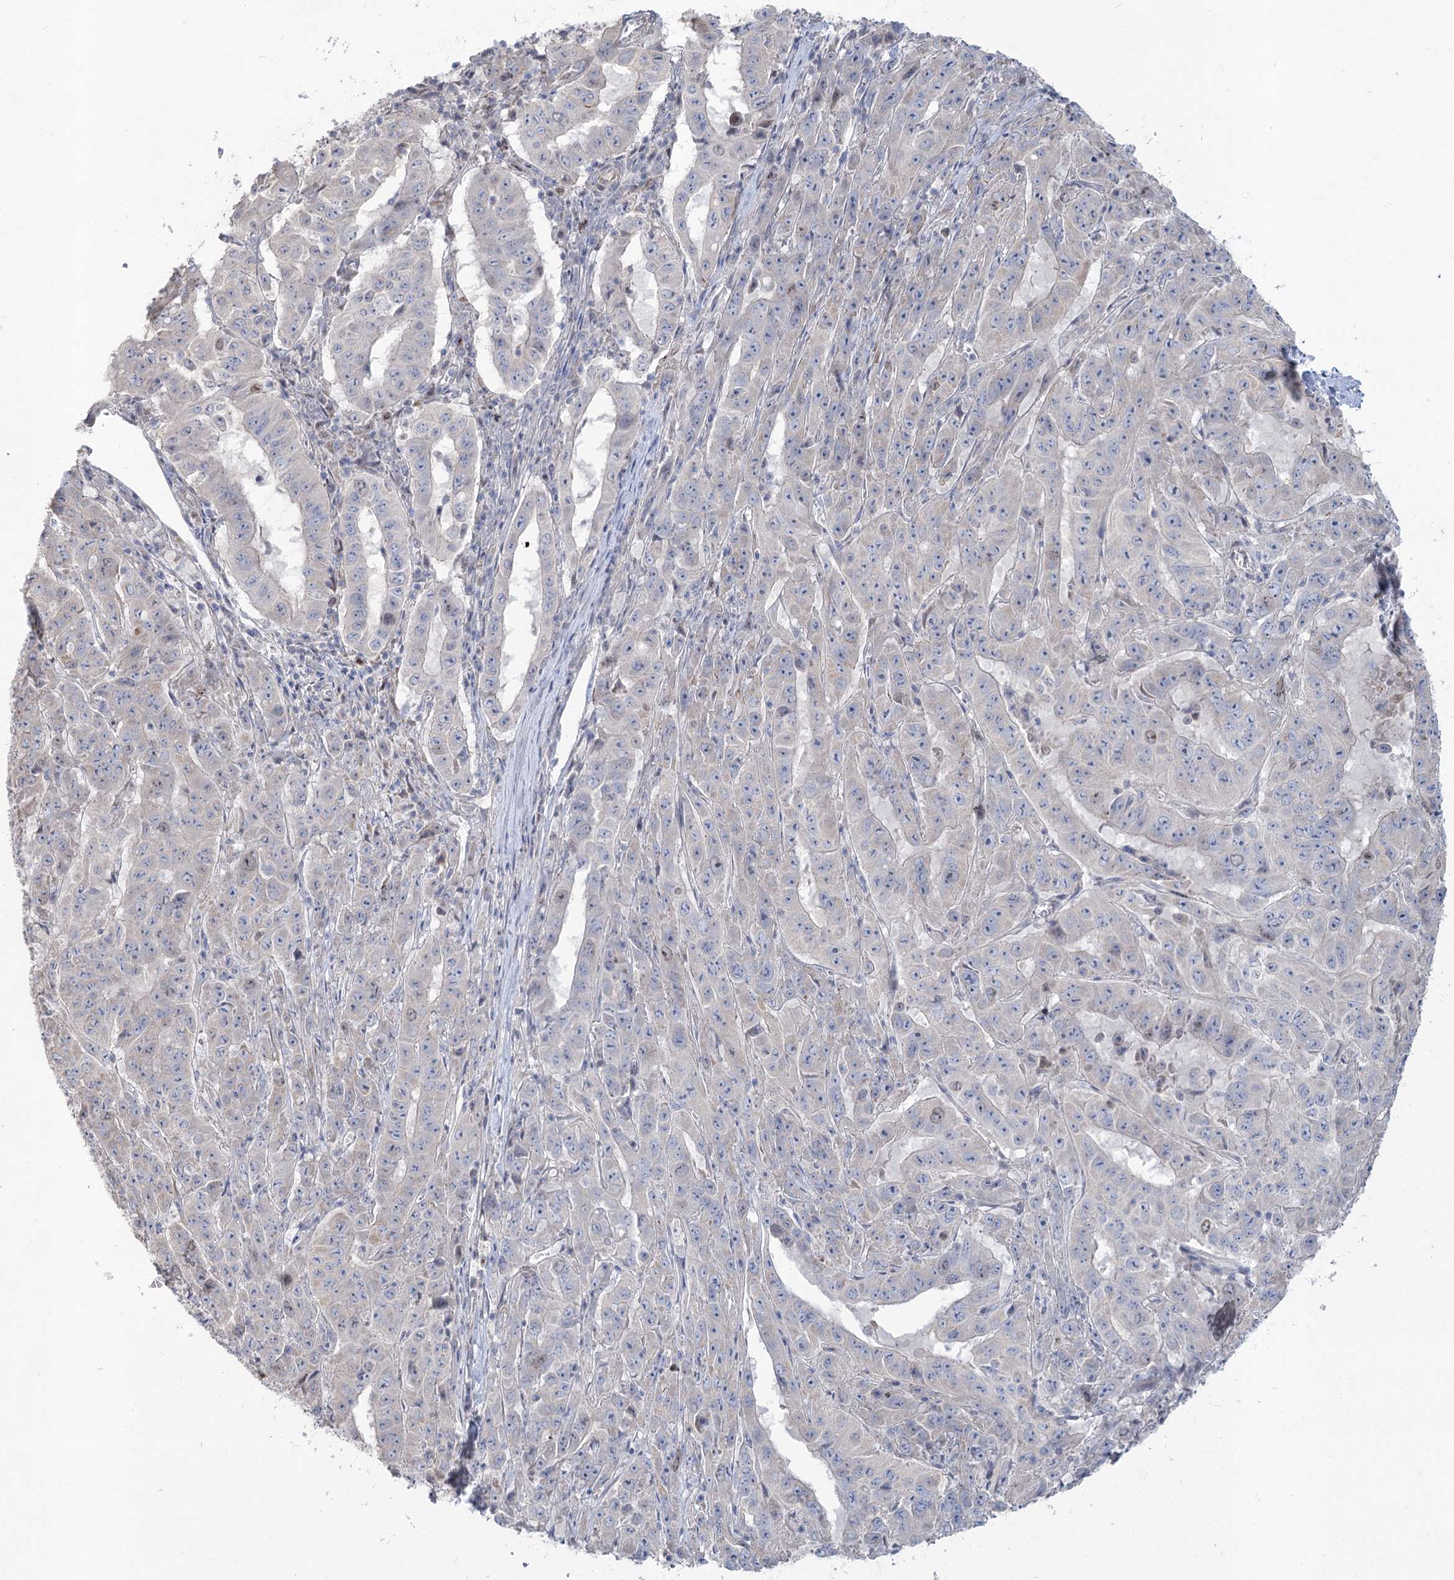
{"staining": {"intensity": "negative", "quantity": "none", "location": "none"}, "tissue": "pancreatic cancer", "cell_type": "Tumor cells", "image_type": "cancer", "snomed": [{"axis": "morphology", "description": "Adenocarcinoma, NOS"}, {"axis": "topography", "description": "Pancreas"}], "caption": "Pancreatic cancer stained for a protein using immunohistochemistry displays no expression tumor cells.", "gene": "ABITRAM", "patient": {"sex": "male", "age": 63}}